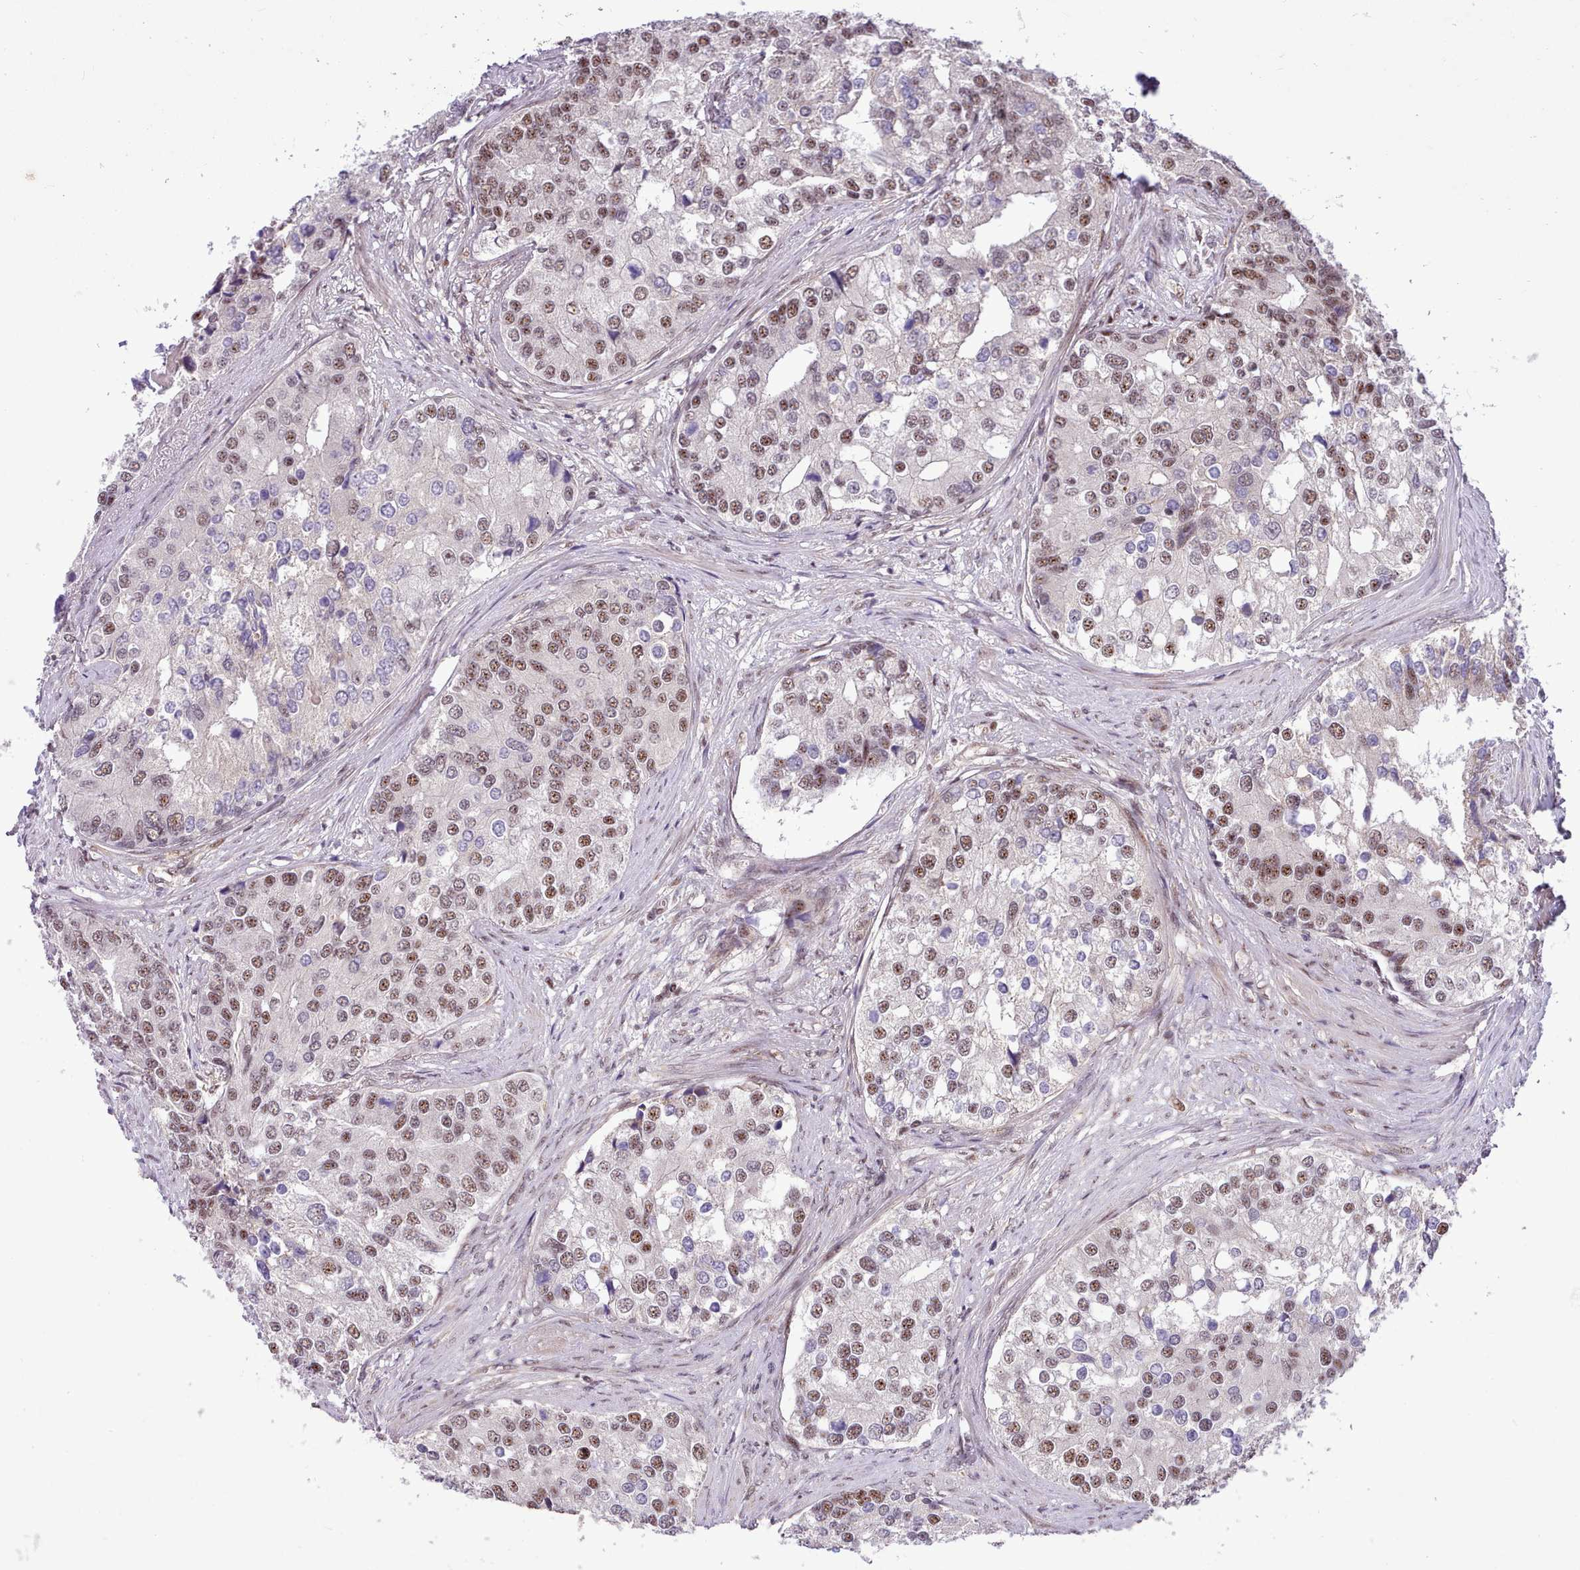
{"staining": {"intensity": "moderate", "quantity": "25%-75%", "location": "nuclear"}, "tissue": "prostate cancer", "cell_type": "Tumor cells", "image_type": "cancer", "snomed": [{"axis": "morphology", "description": "Adenocarcinoma, High grade"}, {"axis": "topography", "description": "Prostate"}], "caption": "The immunohistochemical stain highlights moderate nuclear positivity in tumor cells of high-grade adenocarcinoma (prostate) tissue. (DAB (3,3'-diaminobenzidine) IHC with brightfield microscopy, high magnification).", "gene": "HOXB7", "patient": {"sex": "male", "age": 62}}